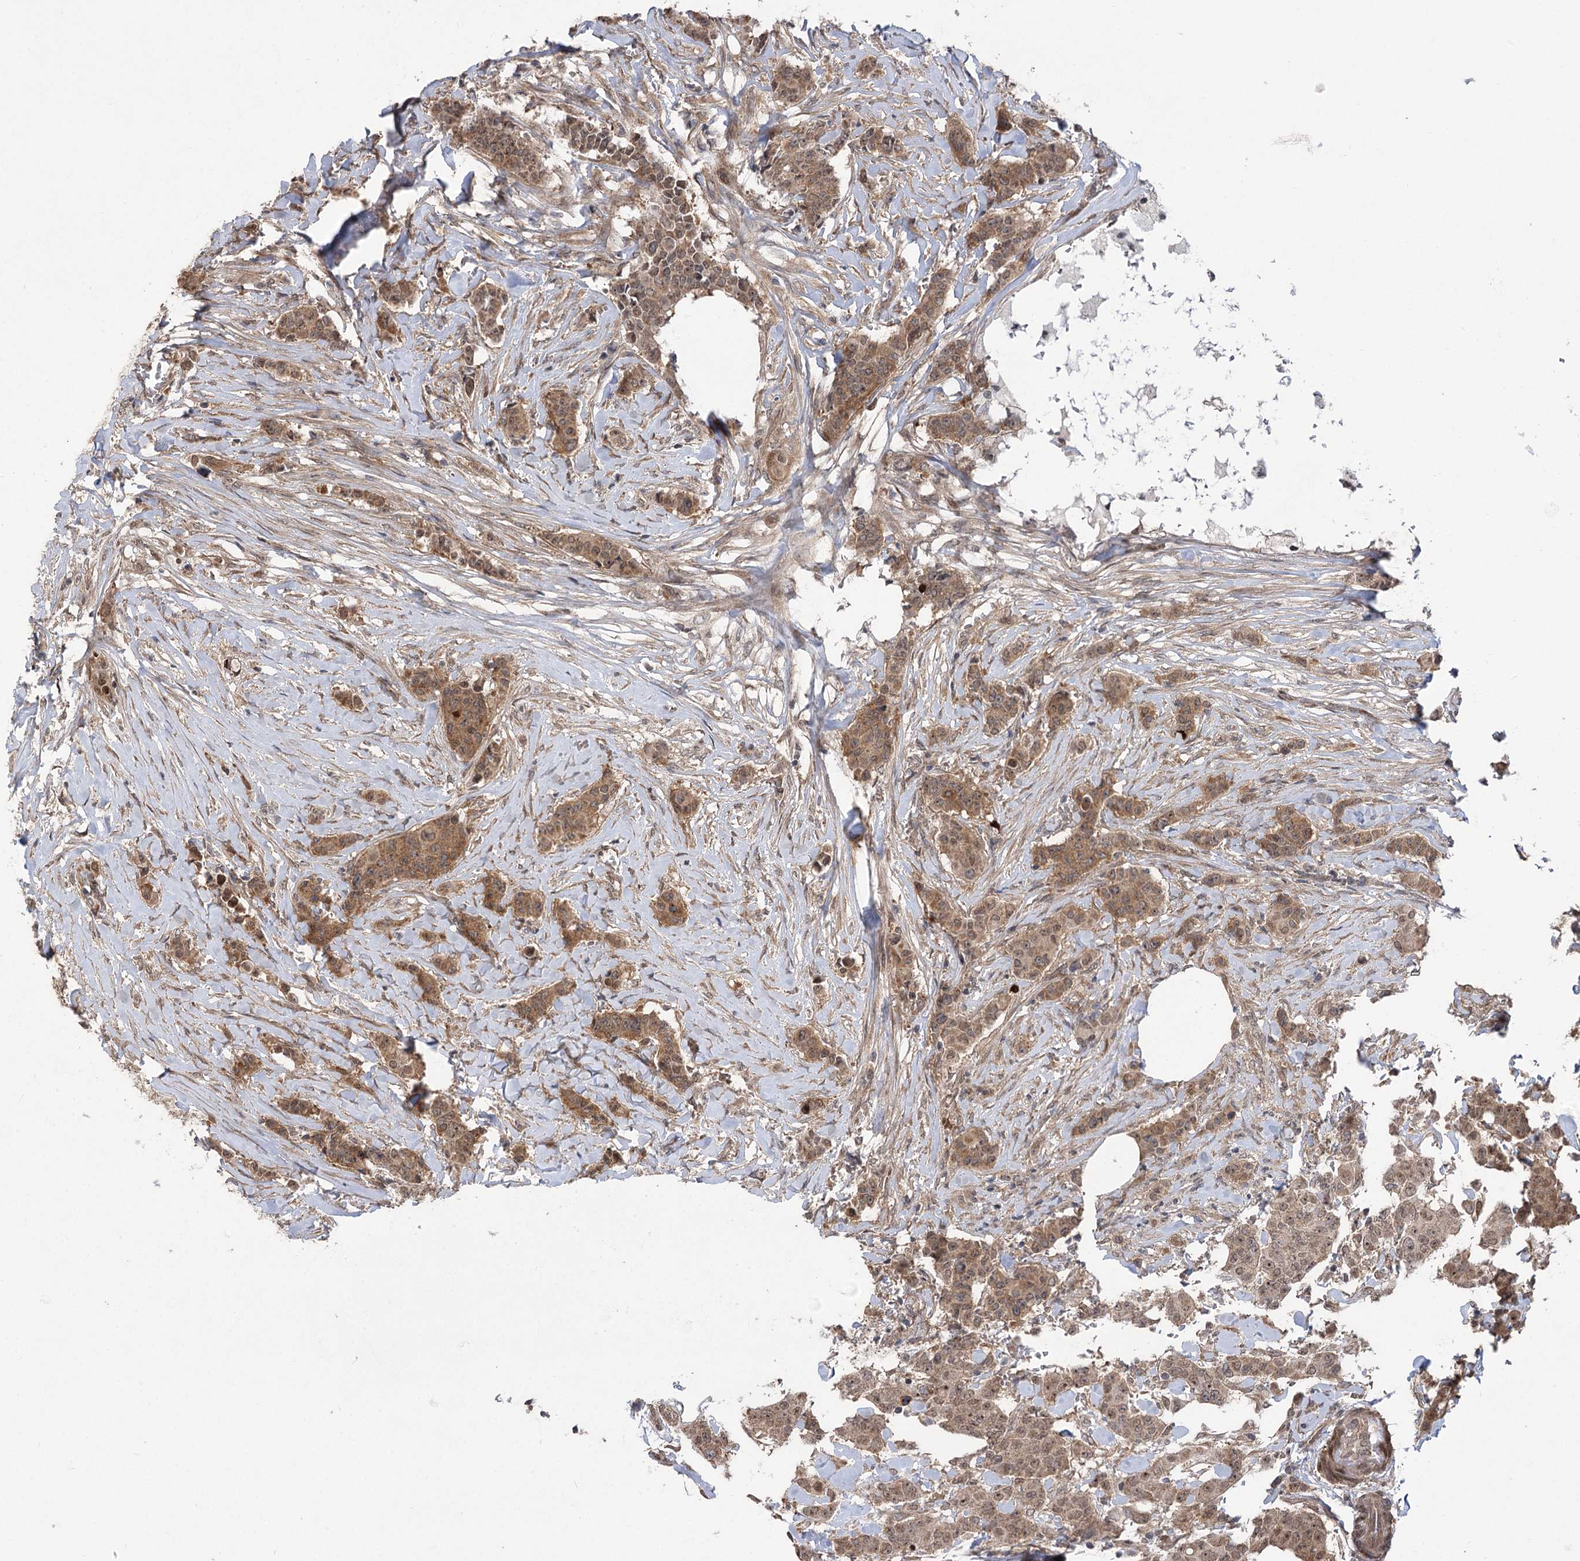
{"staining": {"intensity": "moderate", "quantity": ">75%", "location": "cytoplasmic/membranous,nuclear"}, "tissue": "breast cancer", "cell_type": "Tumor cells", "image_type": "cancer", "snomed": [{"axis": "morphology", "description": "Duct carcinoma"}, {"axis": "topography", "description": "Breast"}], "caption": "A high-resolution histopathology image shows IHC staining of invasive ductal carcinoma (breast), which reveals moderate cytoplasmic/membranous and nuclear staining in approximately >75% of tumor cells.", "gene": "TENM2", "patient": {"sex": "female", "age": 40}}